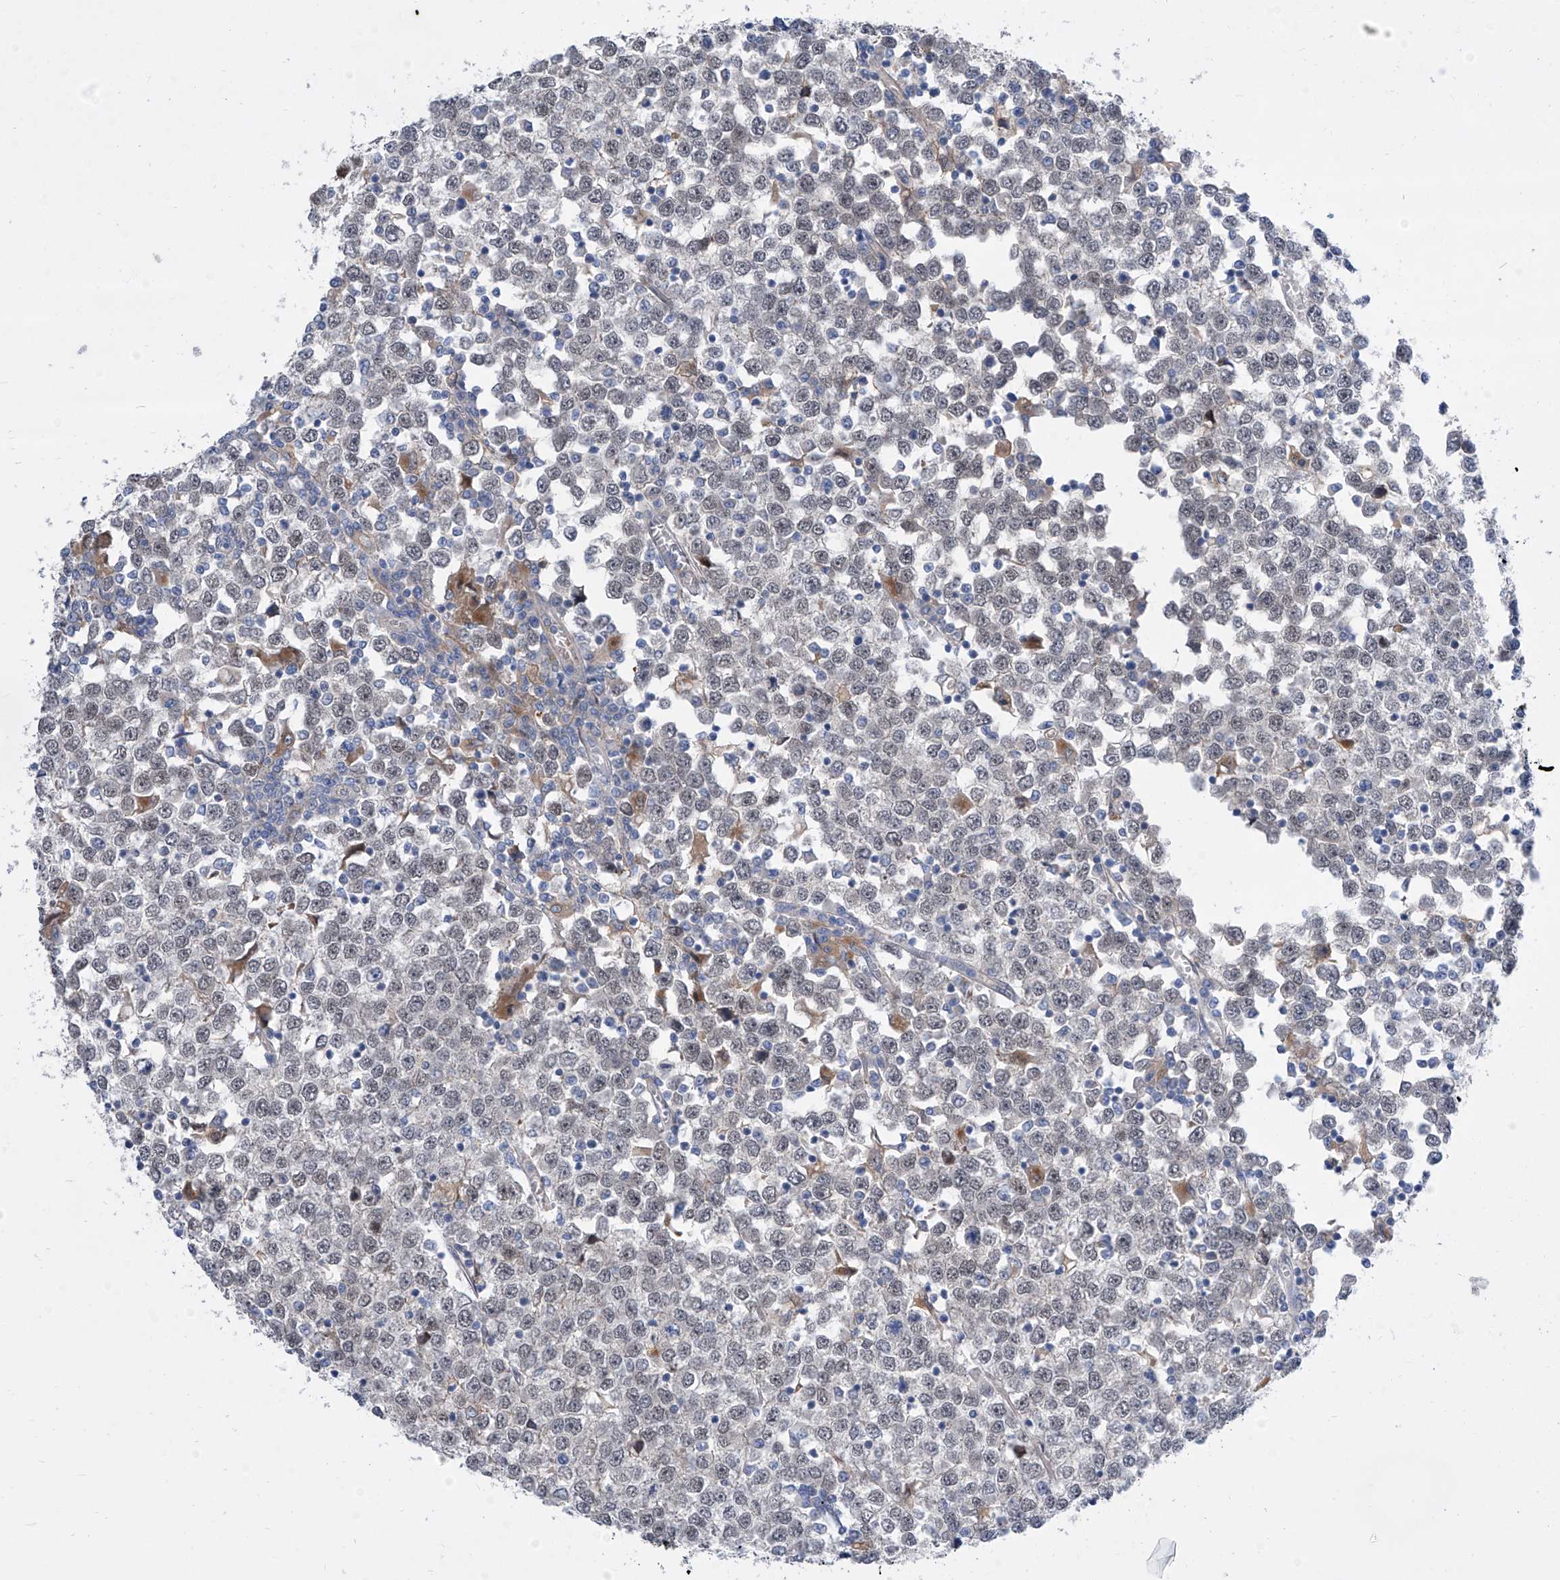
{"staining": {"intensity": "negative", "quantity": "none", "location": "none"}, "tissue": "testis cancer", "cell_type": "Tumor cells", "image_type": "cancer", "snomed": [{"axis": "morphology", "description": "Seminoma, NOS"}, {"axis": "topography", "description": "Testis"}], "caption": "Immunohistochemistry micrograph of neoplastic tissue: human testis cancer (seminoma) stained with DAB exhibits no significant protein staining in tumor cells. (DAB (3,3'-diaminobenzidine) IHC visualized using brightfield microscopy, high magnification).", "gene": "SRBD1", "patient": {"sex": "male", "age": 65}}